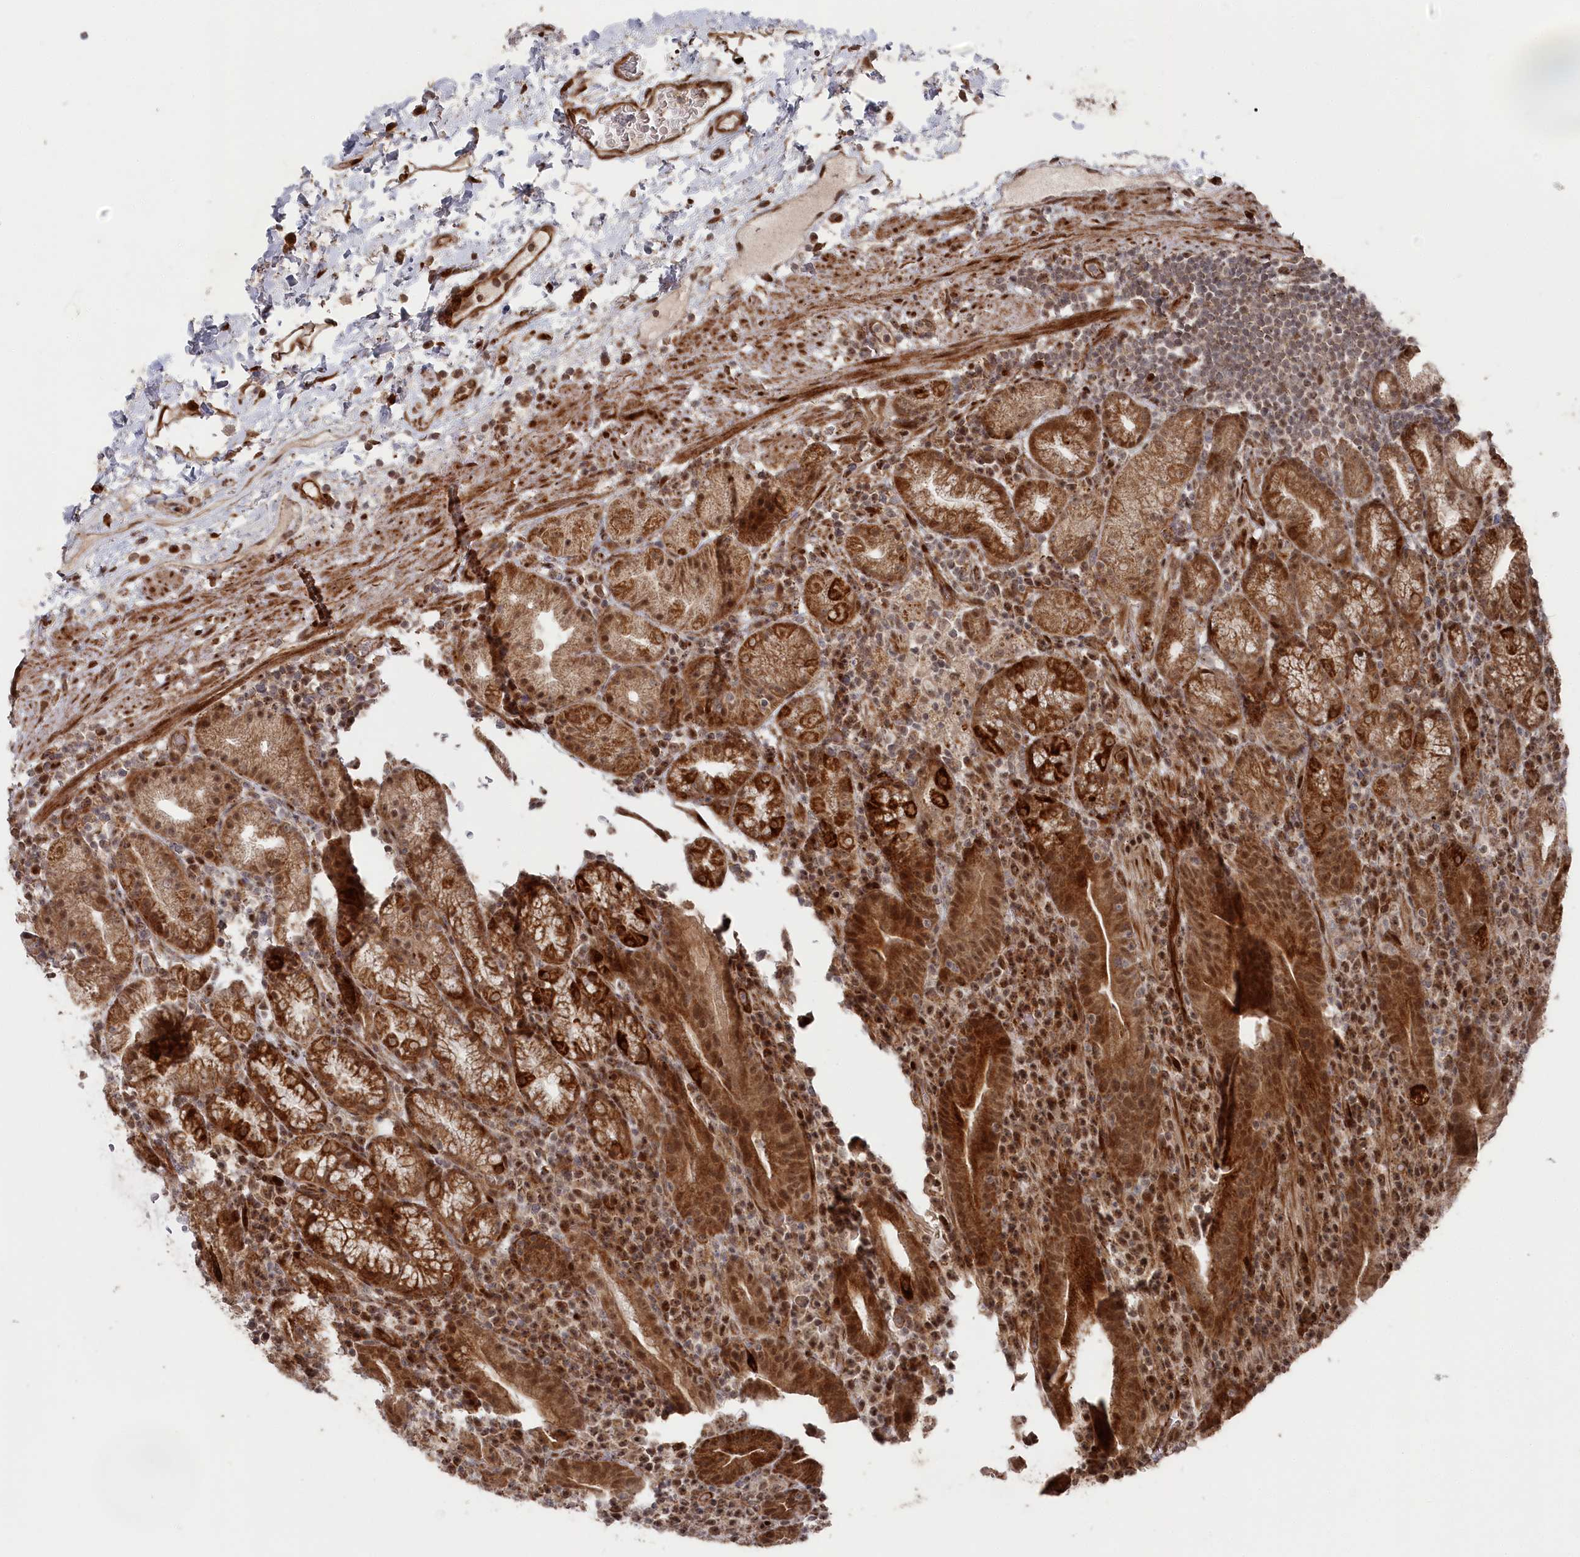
{"staining": {"intensity": "strong", "quantity": ">75%", "location": "cytoplasmic/membranous,nuclear"}, "tissue": "stomach", "cell_type": "Glandular cells", "image_type": "normal", "snomed": [{"axis": "morphology", "description": "Normal tissue, NOS"}, {"axis": "morphology", "description": "Inflammation, NOS"}, {"axis": "topography", "description": "Stomach"}], "caption": "Immunohistochemical staining of benign stomach shows strong cytoplasmic/membranous,nuclear protein positivity in approximately >75% of glandular cells.", "gene": "POLR3A", "patient": {"sex": "male", "age": 79}}